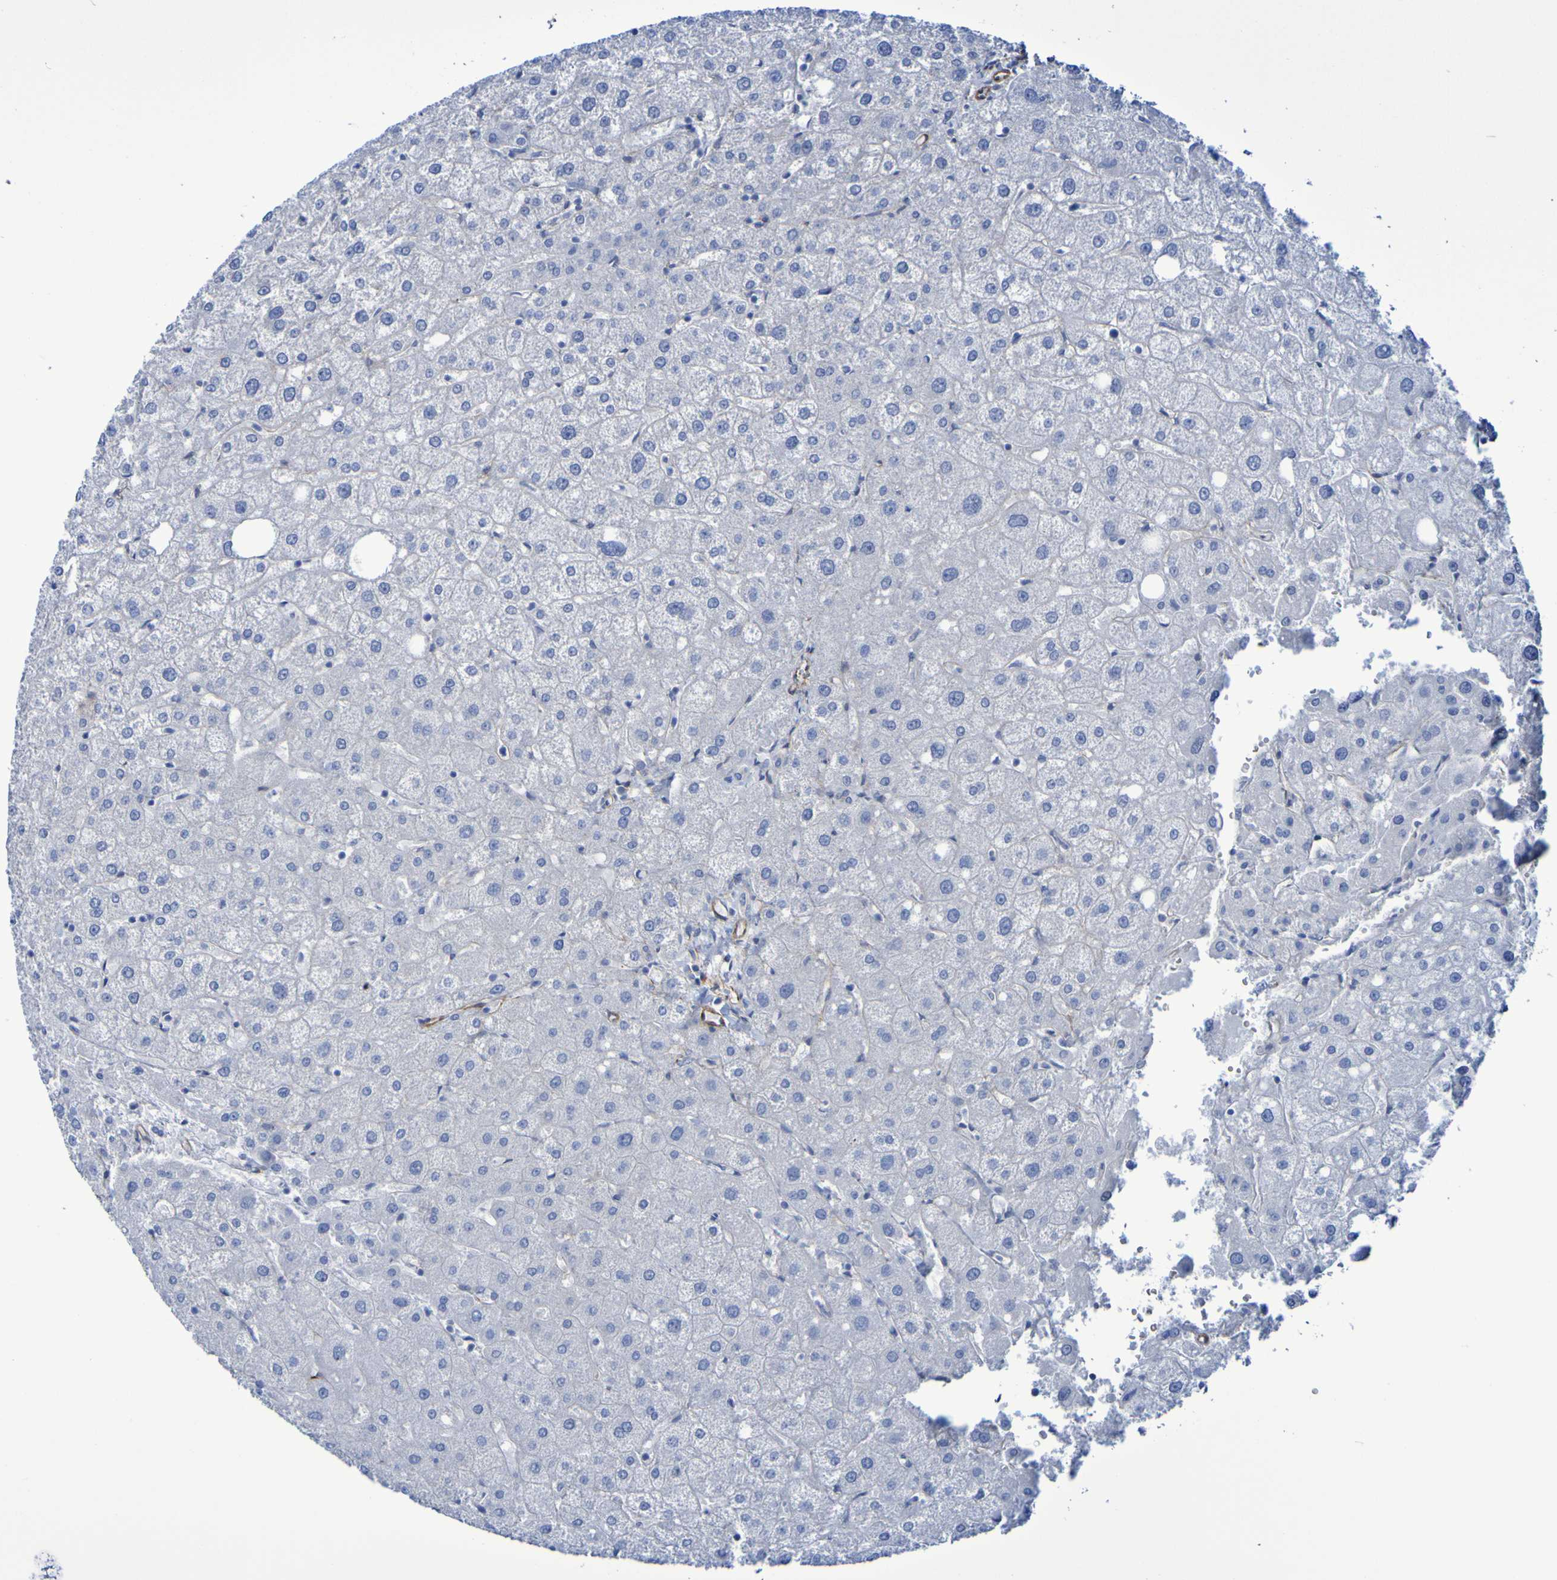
{"staining": {"intensity": "negative", "quantity": "none", "location": "none"}, "tissue": "liver", "cell_type": "Cholangiocytes", "image_type": "normal", "snomed": [{"axis": "morphology", "description": "Normal tissue, NOS"}, {"axis": "topography", "description": "Liver"}], "caption": "IHC micrograph of unremarkable liver: human liver stained with DAB exhibits no significant protein positivity in cholangiocytes.", "gene": "LPP", "patient": {"sex": "male", "age": 73}}